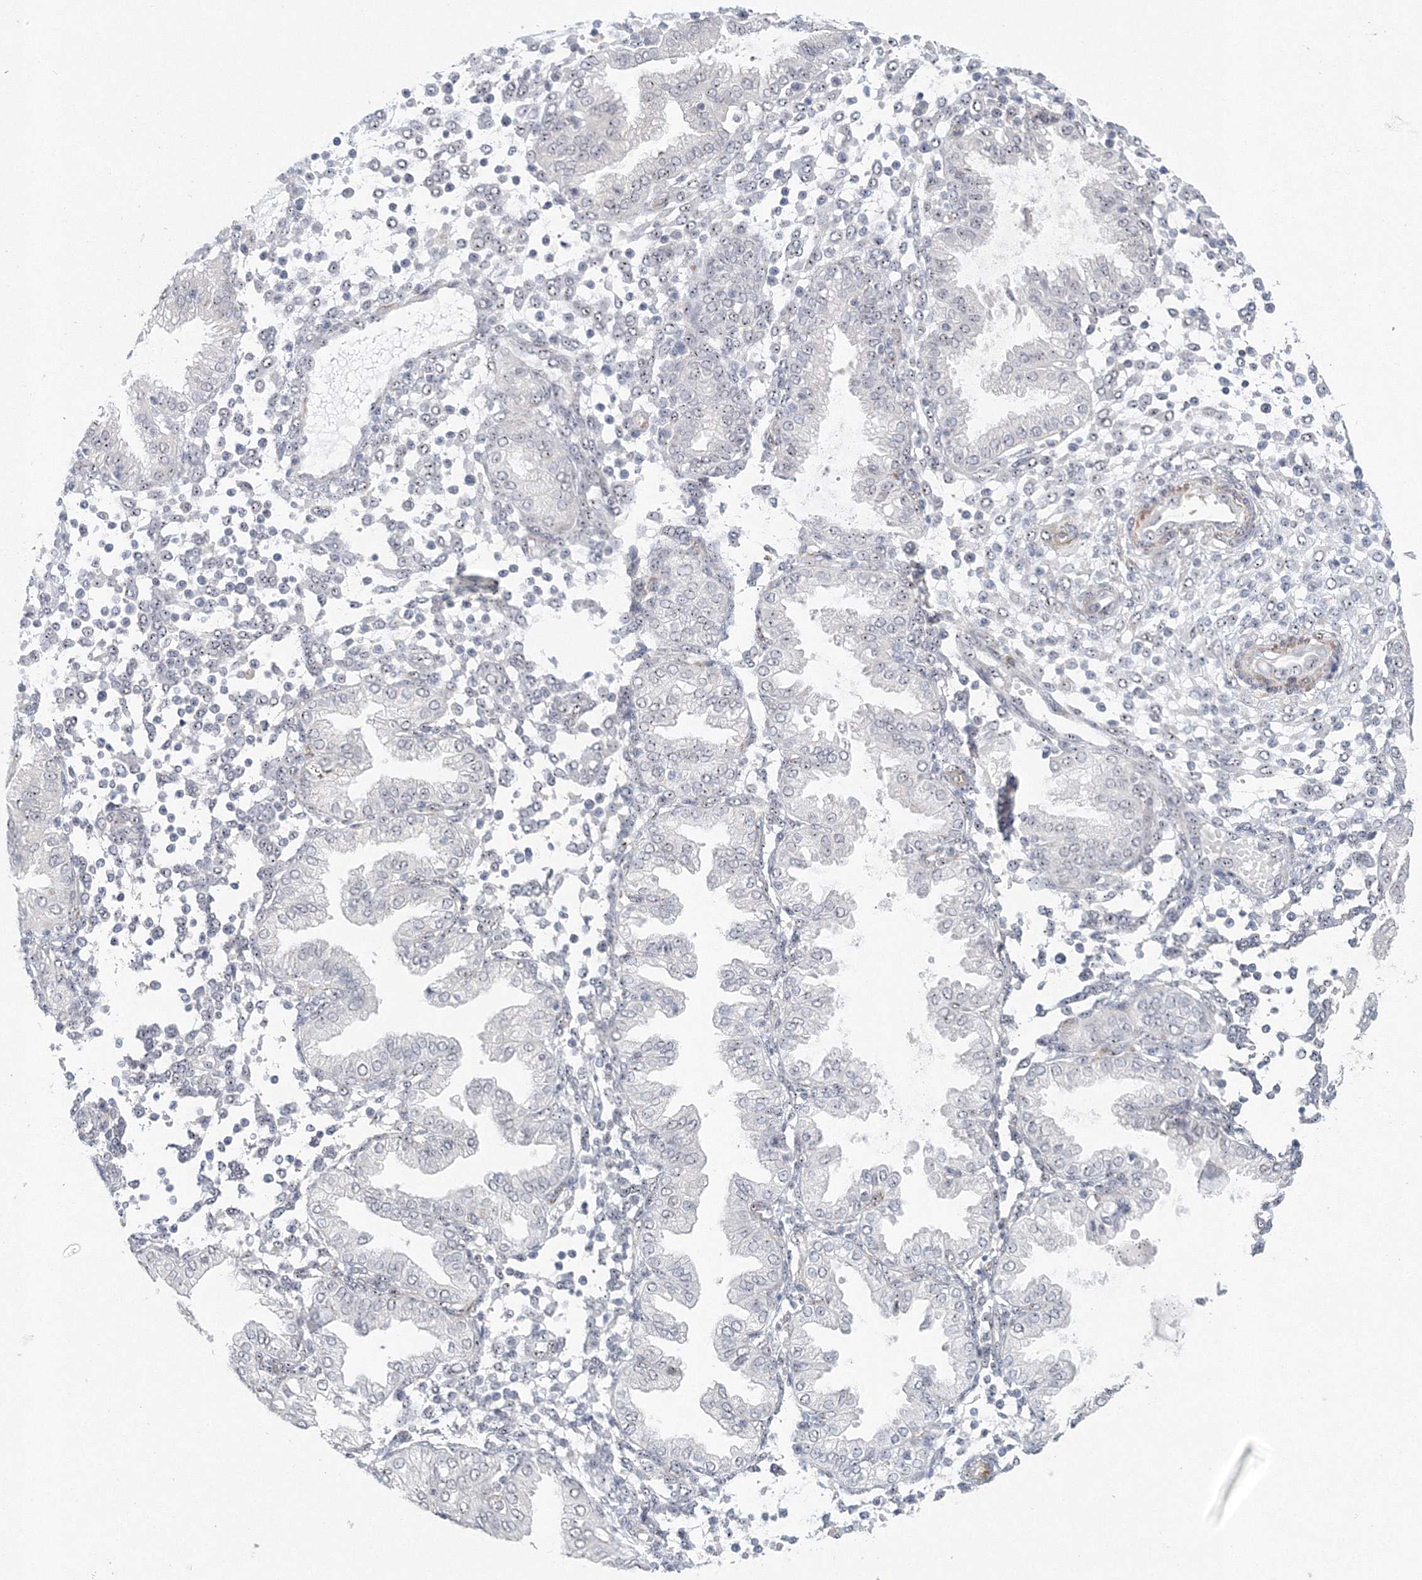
{"staining": {"intensity": "weak", "quantity": "<25%", "location": "nuclear"}, "tissue": "endometrium", "cell_type": "Cells in endometrial stroma", "image_type": "normal", "snomed": [{"axis": "morphology", "description": "Normal tissue, NOS"}, {"axis": "topography", "description": "Endometrium"}], "caption": "IHC of benign human endometrium reveals no staining in cells in endometrial stroma.", "gene": "SIRT7", "patient": {"sex": "female", "age": 53}}